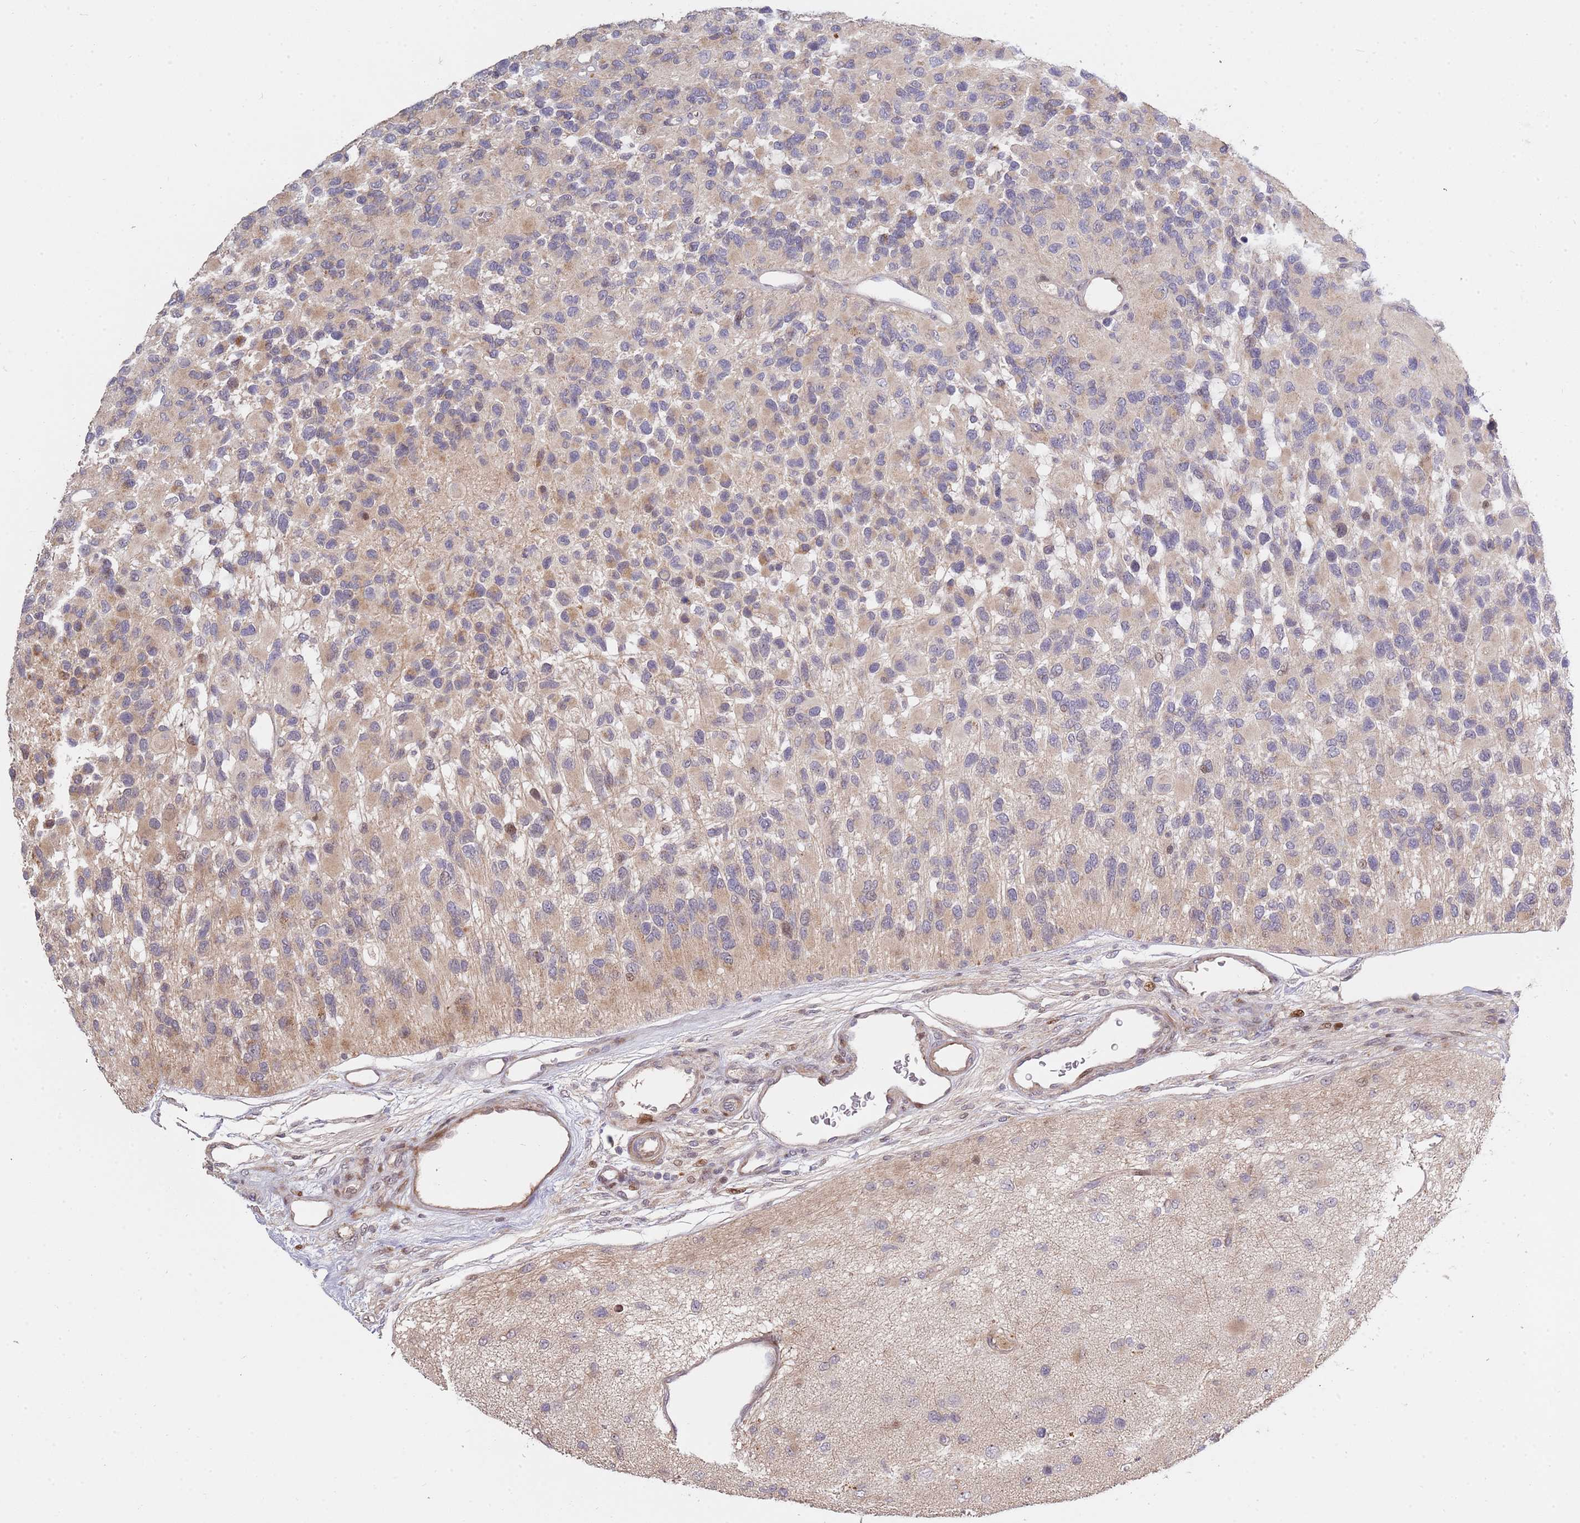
{"staining": {"intensity": "moderate", "quantity": "25%-75%", "location": "cytoplasmic/membranous"}, "tissue": "glioma", "cell_type": "Tumor cells", "image_type": "cancer", "snomed": [{"axis": "morphology", "description": "Glioma, malignant, High grade"}, {"axis": "topography", "description": "Brain"}], "caption": "Human glioma stained for a protein (brown) shows moderate cytoplasmic/membranous positive positivity in about 25%-75% of tumor cells.", "gene": "SYNDIG1L", "patient": {"sex": "male", "age": 77}}